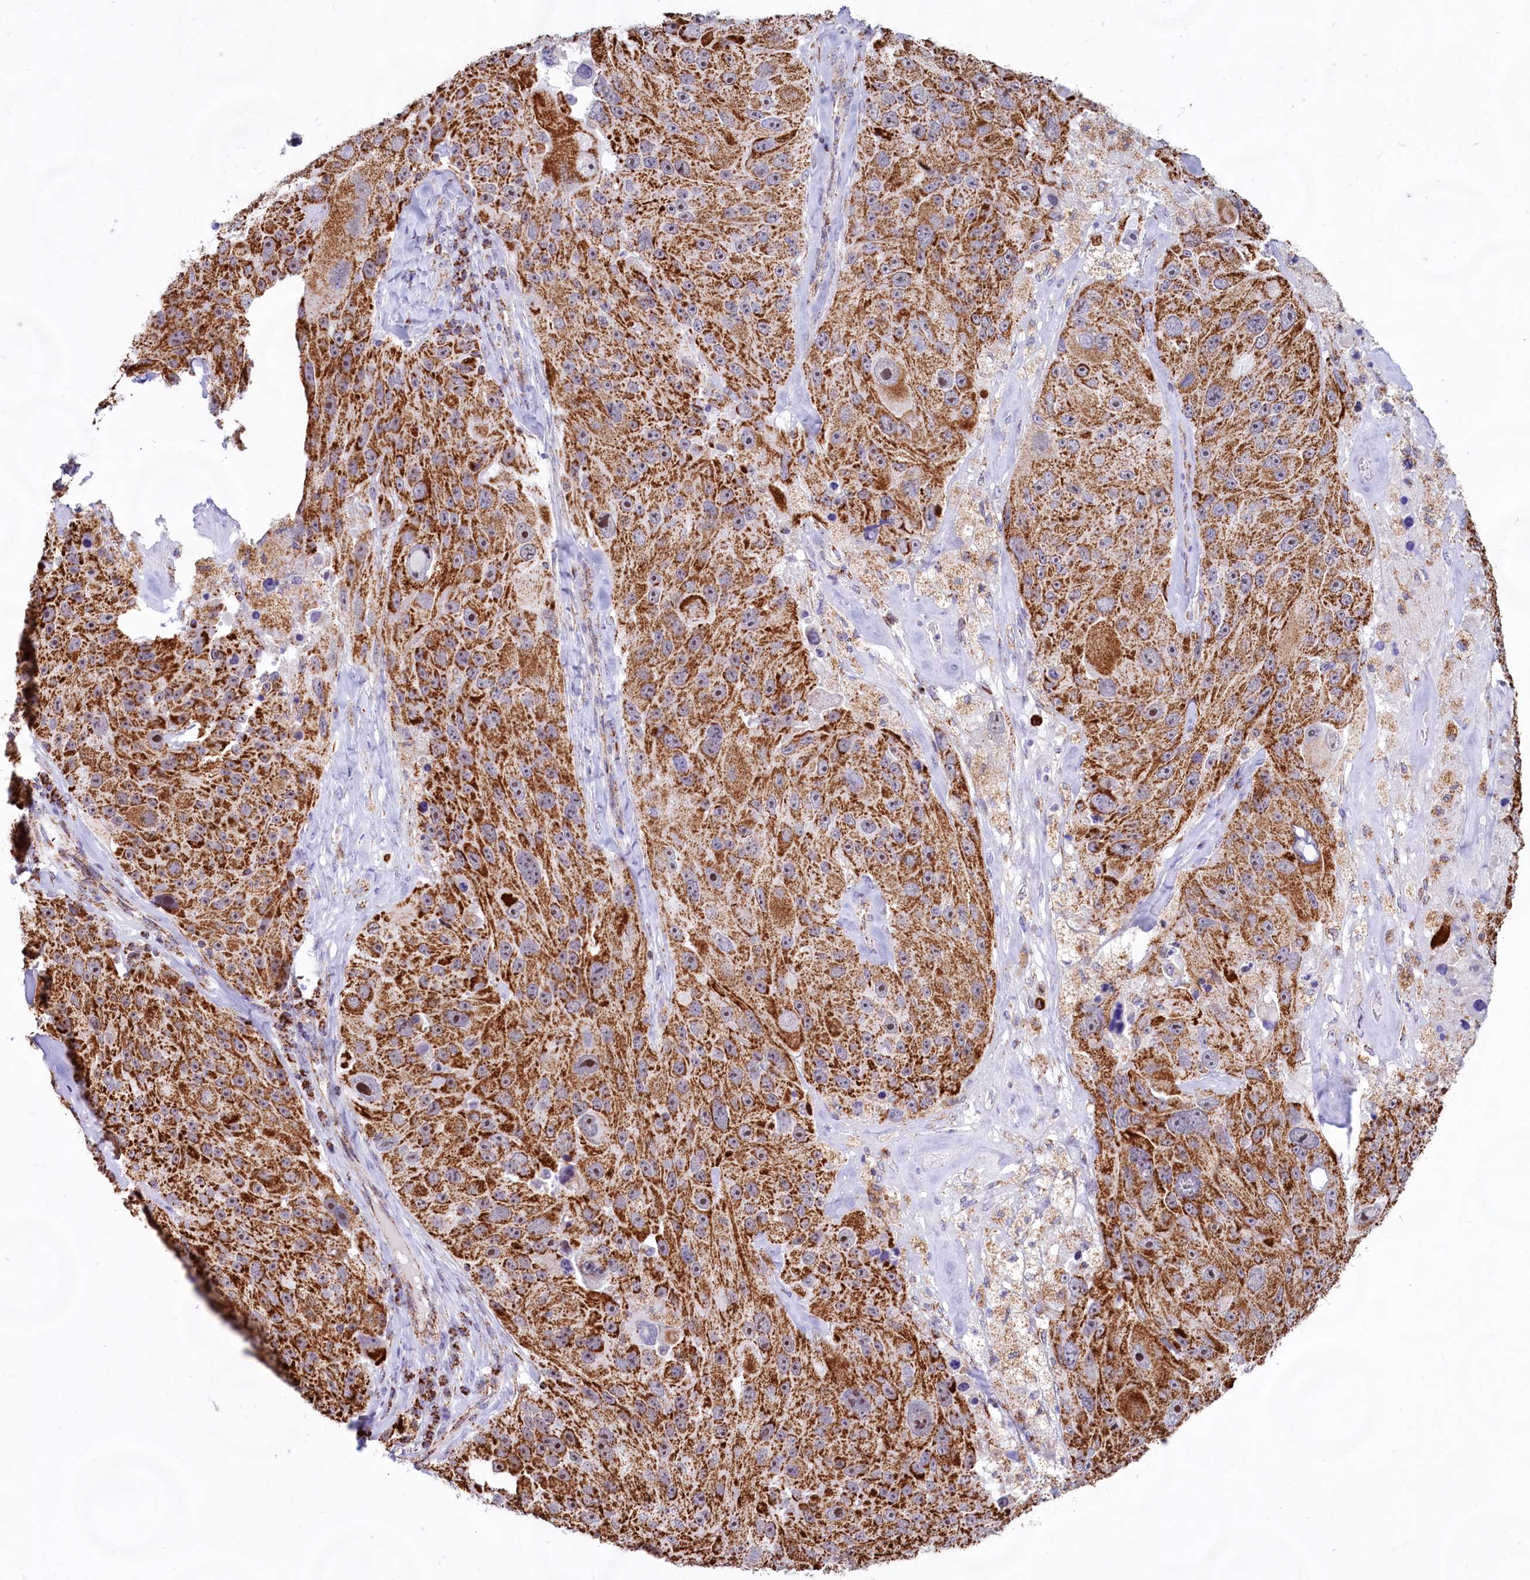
{"staining": {"intensity": "strong", "quantity": ">75%", "location": "cytoplasmic/membranous"}, "tissue": "melanoma", "cell_type": "Tumor cells", "image_type": "cancer", "snomed": [{"axis": "morphology", "description": "Malignant melanoma, Metastatic site"}, {"axis": "topography", "description": "Lymph node"}], "caption": "IHC photomicrograph of neoplastic tissue: human malignant melanoma (metastatic site) stained using immunohistochemistry reveals high levels of strong protein expression localized specifically in the cytoplasmic/membranous of tumor cells, appearing as a cytoplasmic/membranous brown color.", "gene": "C1D", "patient": {"sex": "male", "age": 62}}